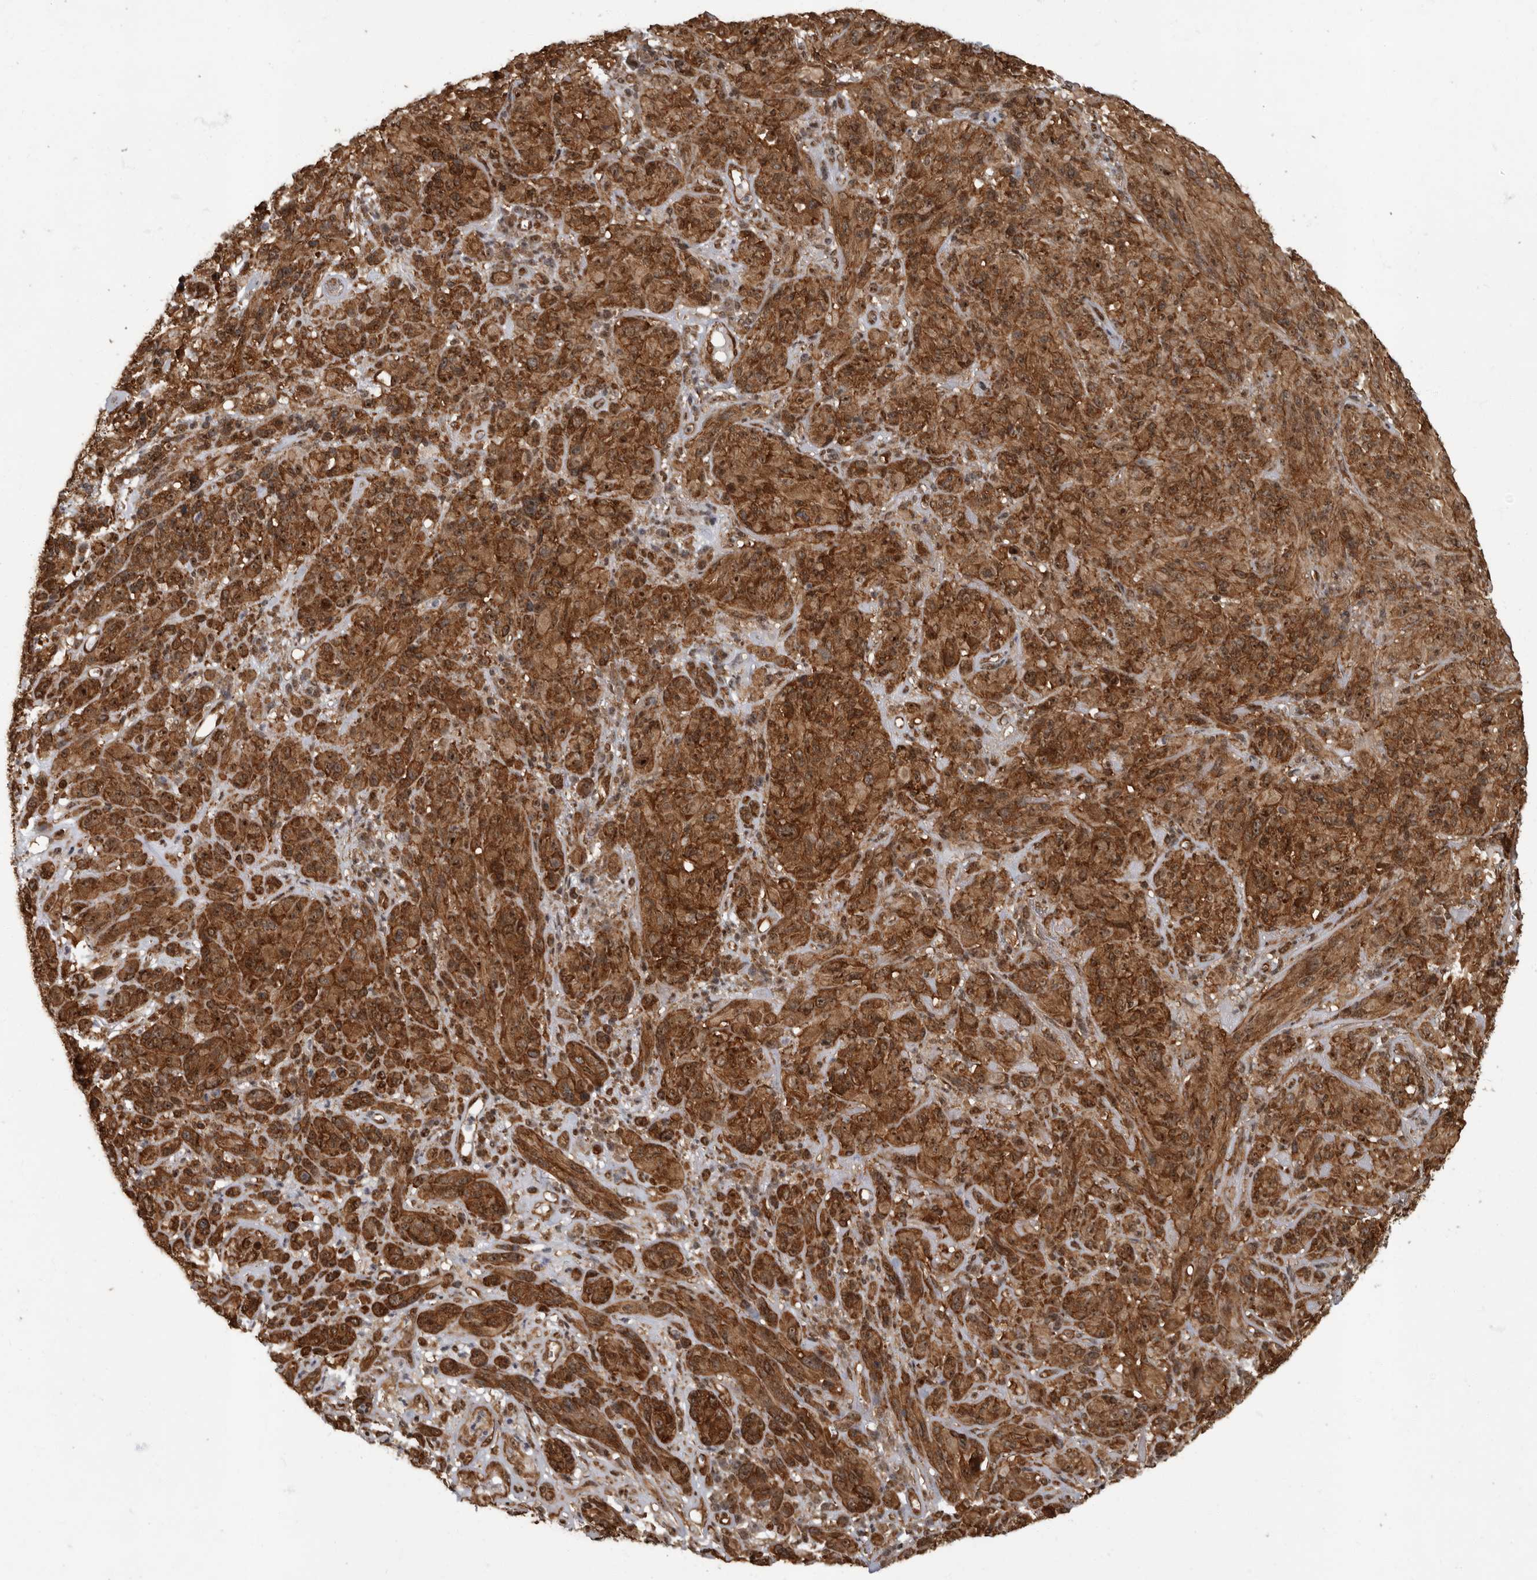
{"staining": {"intensity": "moderate", "quantity": ">75%", "location": "cytoplasmic/membranous,nuclear"}, "tissue": "melanoma", "cell_type": "Tumor cells", "image_type": "cancer", "snomed": [{"axis": "morphology", "description": "Malignant melanoma, NOS"}, {"axis": "topography", "description": "Skin of head"}], "caption": "This image demonstrates IHC staining of human melanoma, with medium moderate cytoplasmic/membranous and nuclear positivity in approximately >75% of tumor cells.", "gene": "VPS50", "patient": {"sex": "male", "age": 96}}